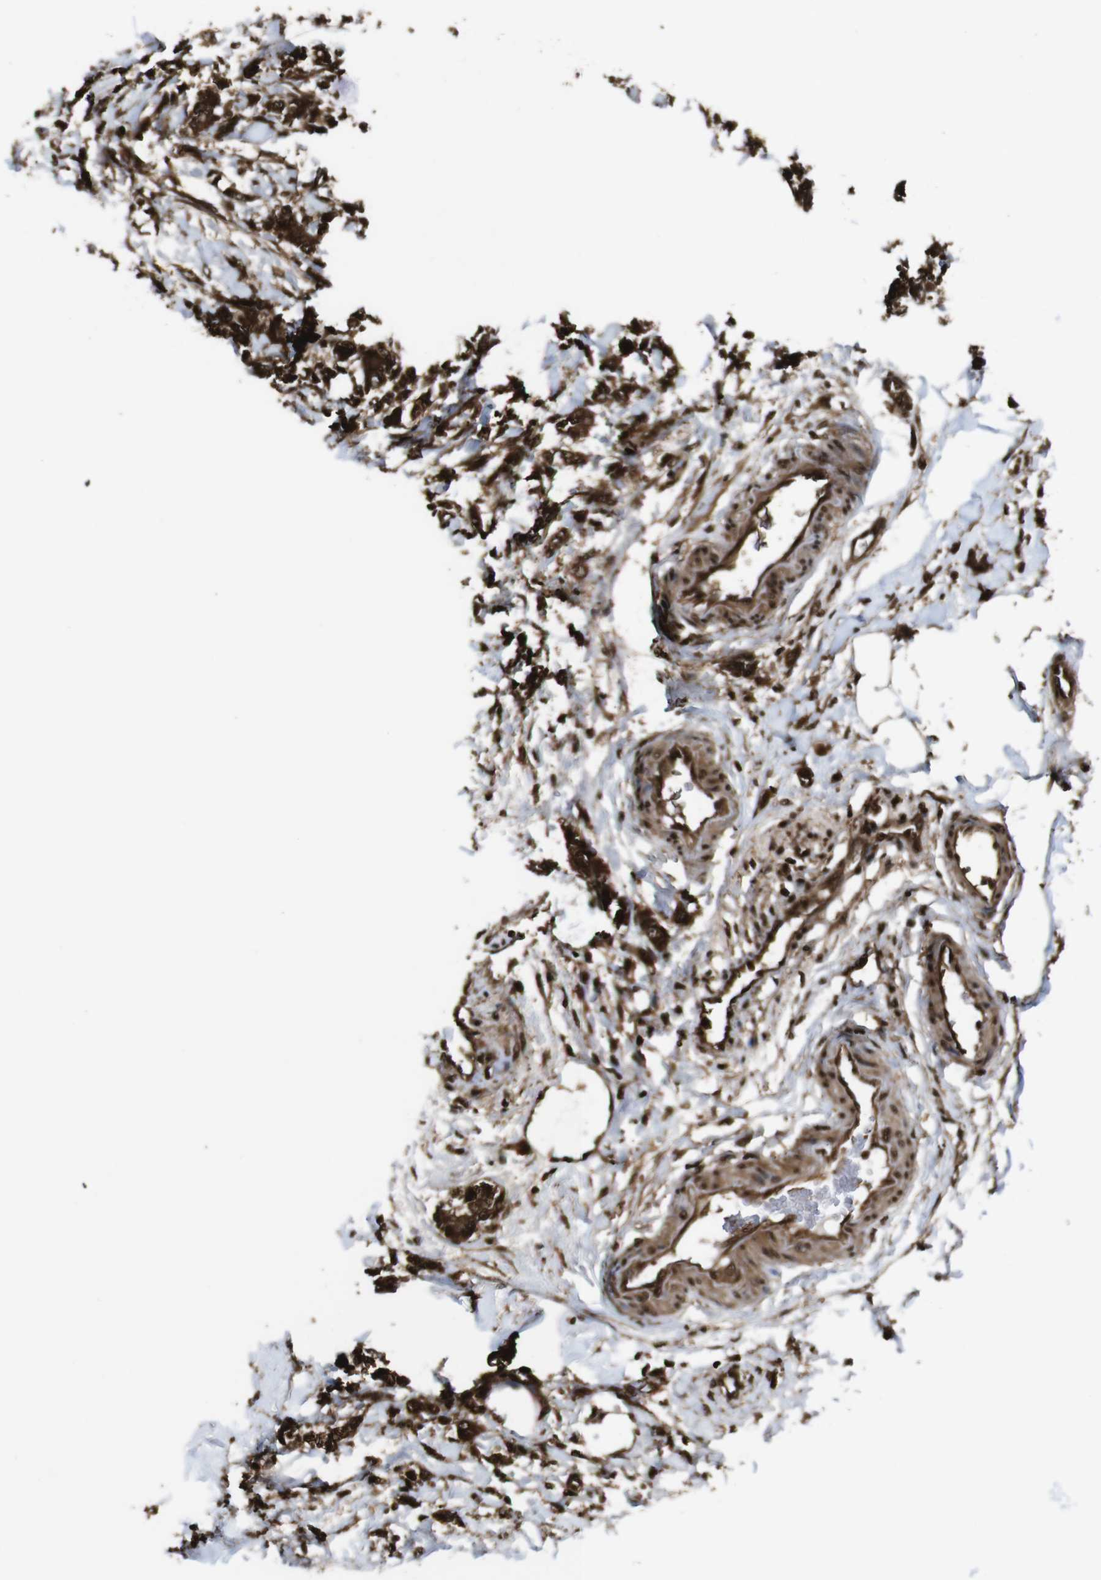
{"staining": {"intensity": "strong", "quantity": ">75%", "location": "cytoplasmic/membranous,nuclear"}, "tissue": "breast cancer", "cell_type": "Tumor cells", "image_type": "cancer", "snomed": [{"axis": "morphology", "description": "Lobular carcinoma, in situ"}, {"axis": "morphology", "description": "Lobular carcinoma"}, {"axis": "topography", "description": "Breast"}], "caption": "An immunohistochemistry photomicrograph of neoplastic tissue is shown. Protein staining in brown highlights strong cytoplasmic/membranous and nuclear positivity in breast cancer within tumor cells. The protein of interest is shown in brown color, while the nuclei are stained blue.", "gene": "VCP", "patient": {"sex": "female", "age": 41}}